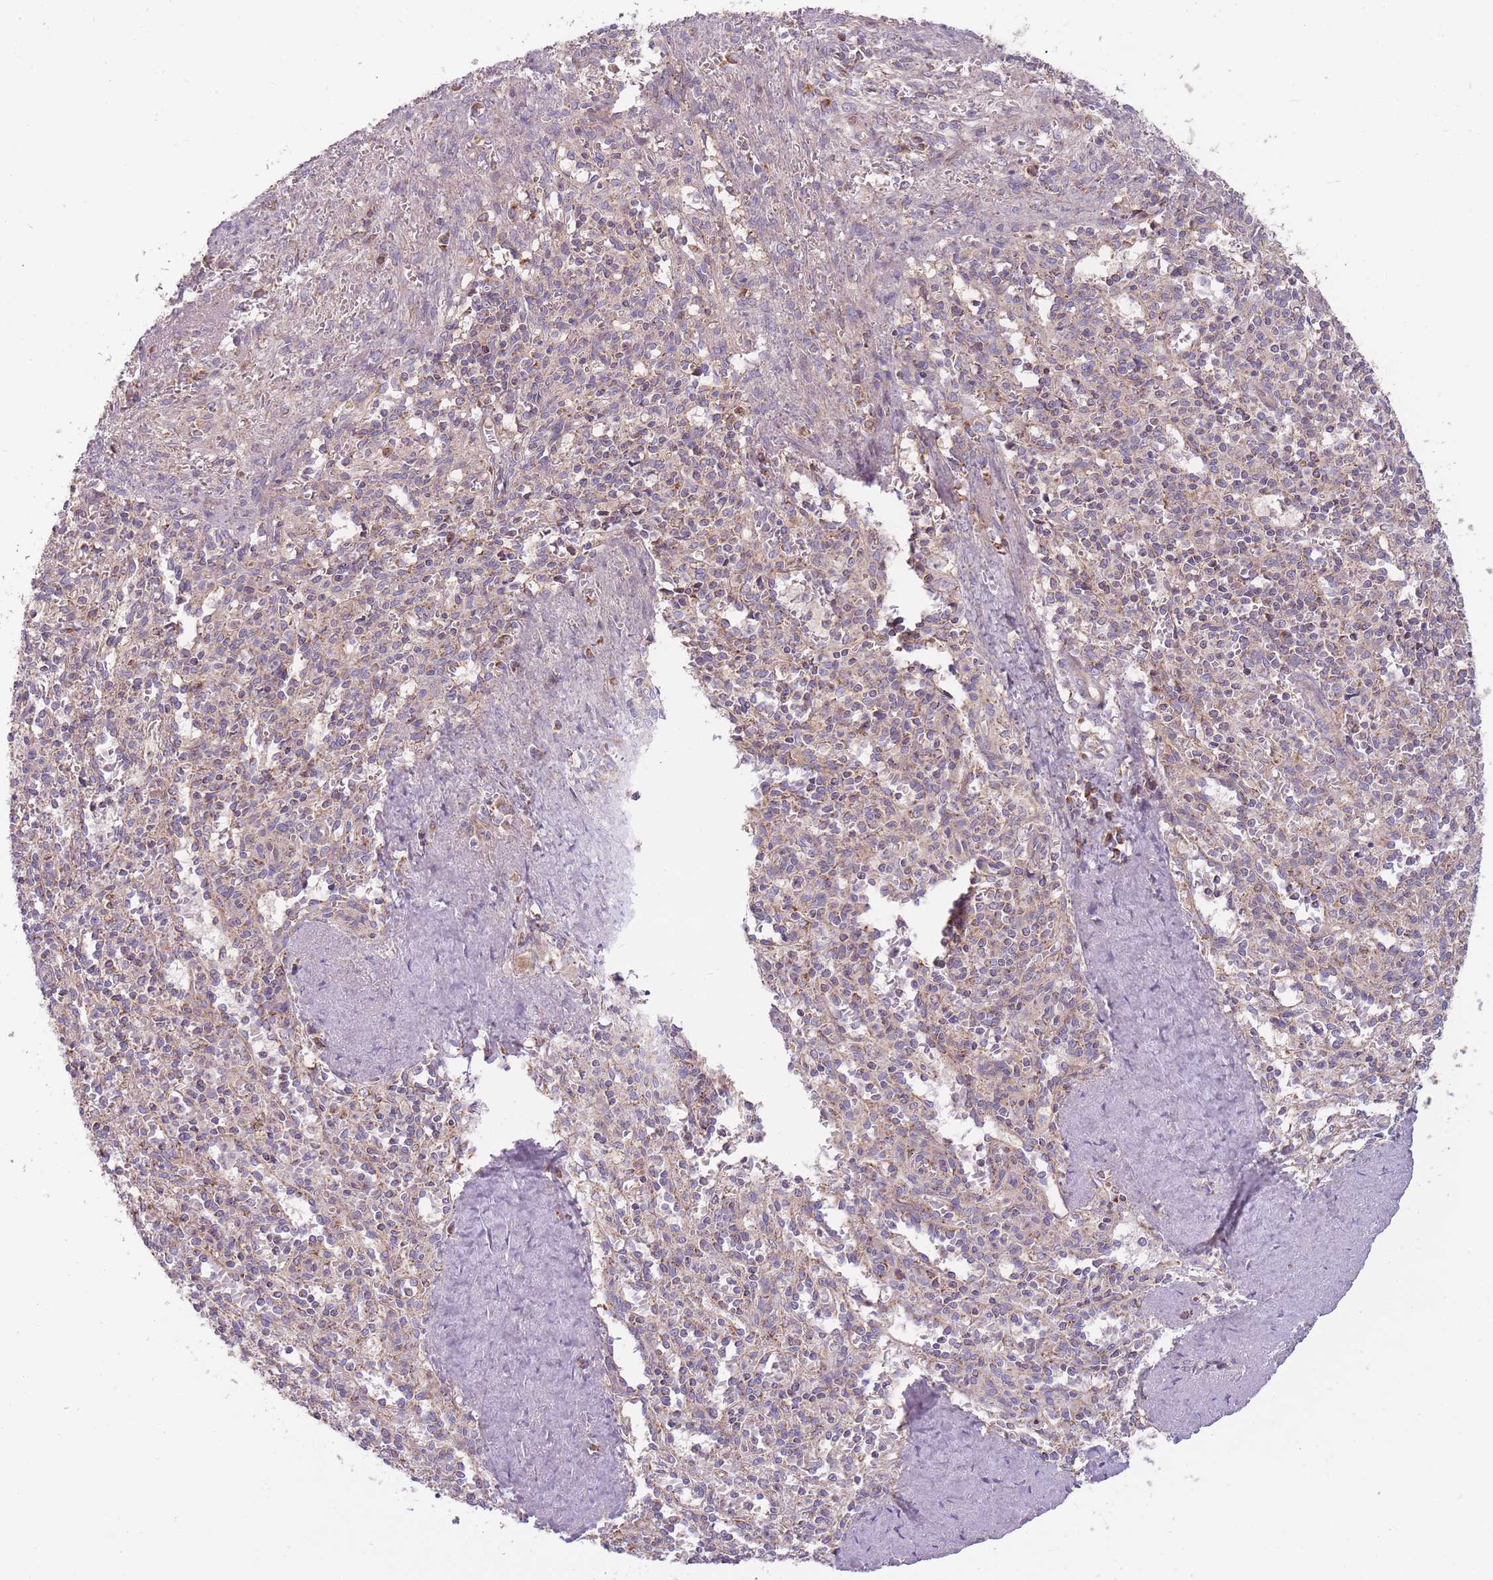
{"staining": {"intensity": "moderate", "quantity": "<25%", "location": "cytoplasmic/membranous"}, "tissue": "spleen", "cell_type": "Cells in red pulp", "image_type": "normal", "snomed": [{"axis": "morphology", "description": "Normal tissue, NOS"}, {"axis": "topography", "description": "Spleen"}], "caption": "About <25% of cells in red pulp in normal spleen display moderate cytoplasmic/membranous protein staining as visualized by brown immunohistochemical staining.", "gene": "ENSG00000255639", "patient": {"sex": "female", "age": 70}}